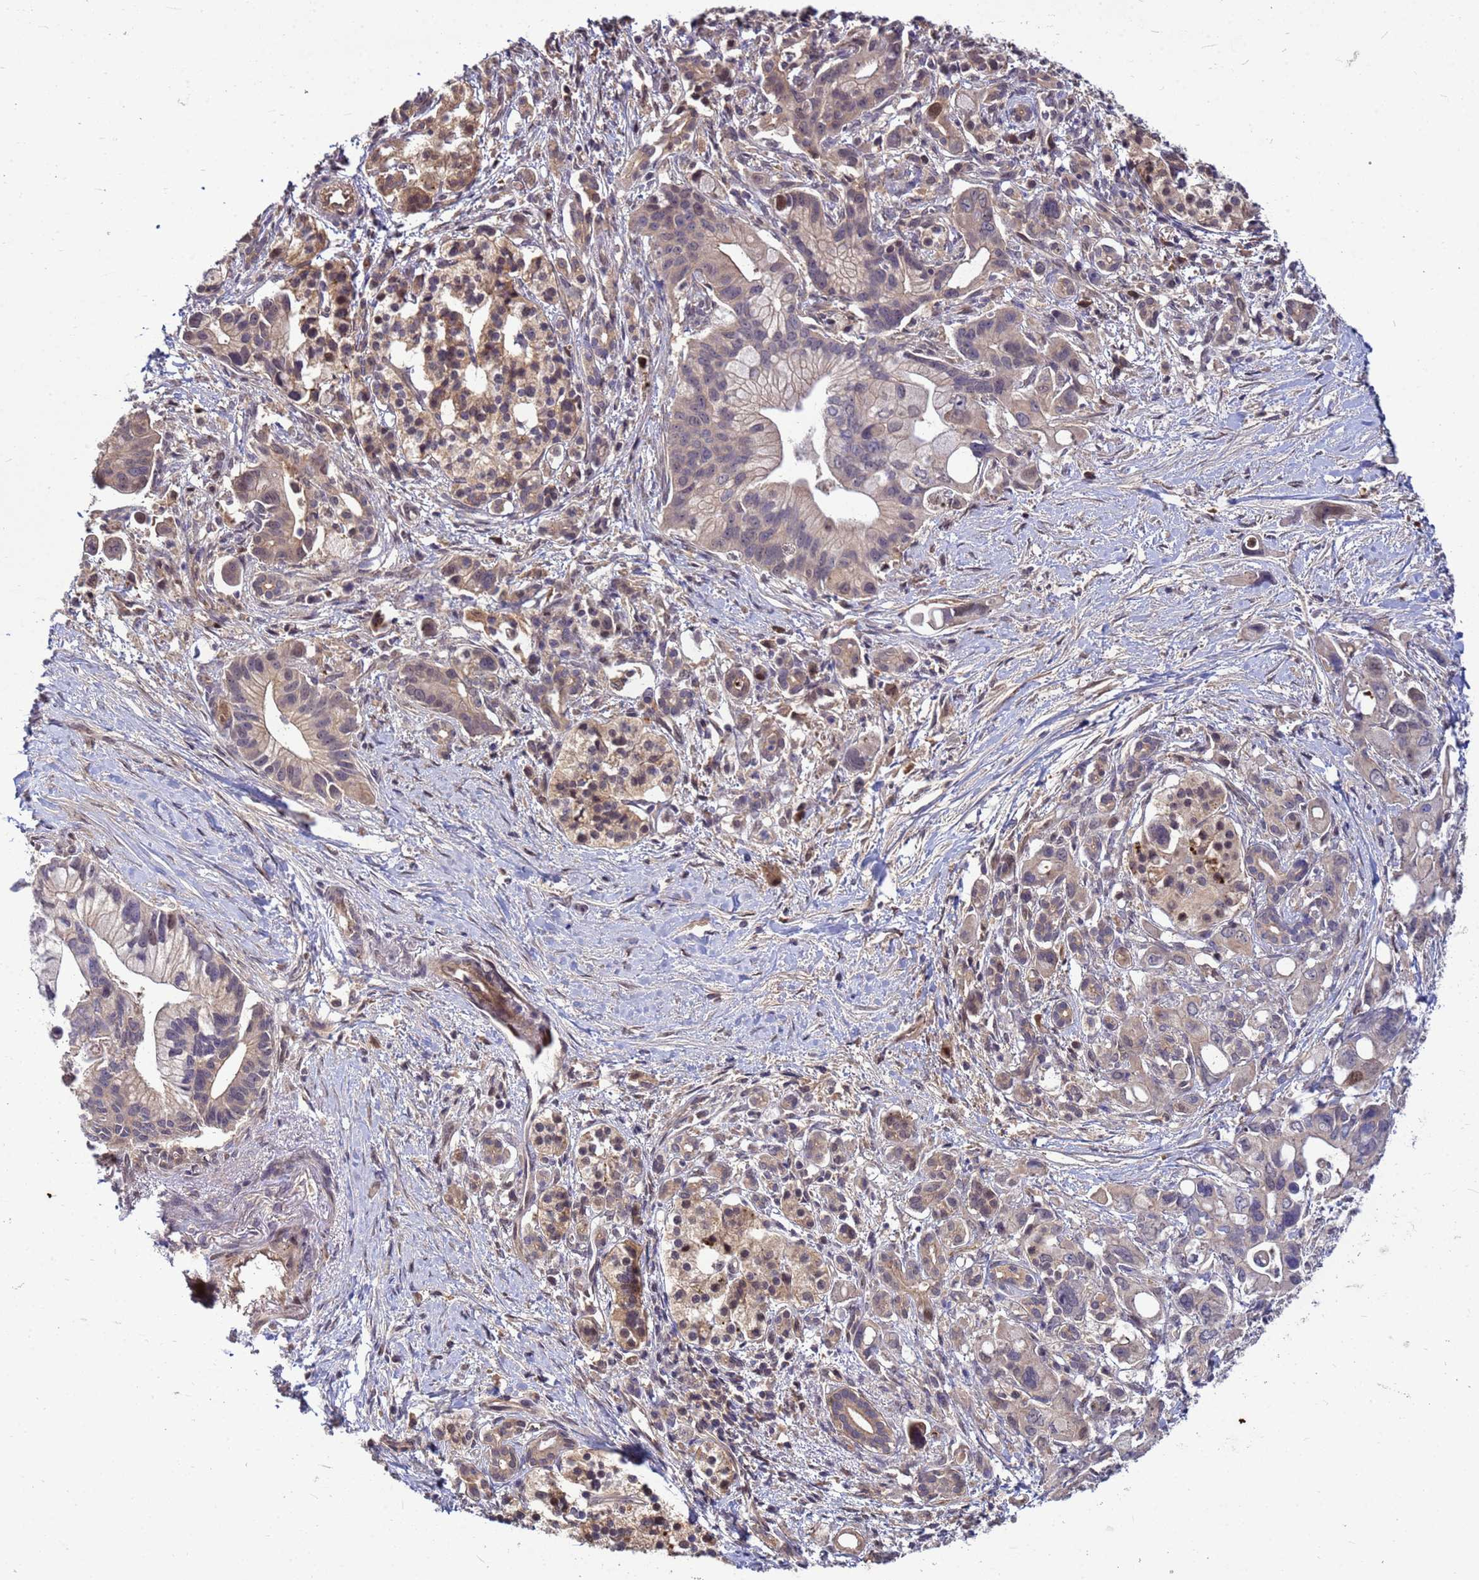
{"staining": {"intensity": "negative", "quantity": "none", "location": "none"}, "tissue": "pancreatic cancer", "cell_type": "Tumor cells", "image_type": "cancer", "snomed": [{"axis": "morphology", "description": "Adenocarcinoma, NOS"}, {"axis": "topography", "description": "Pancreas"}], "caption": "Image shows no protein staining in tumor cells of pancreatic cancer tissue.", "gene": "DUS4L", "patient": {"sex": "male", "age": 68}}